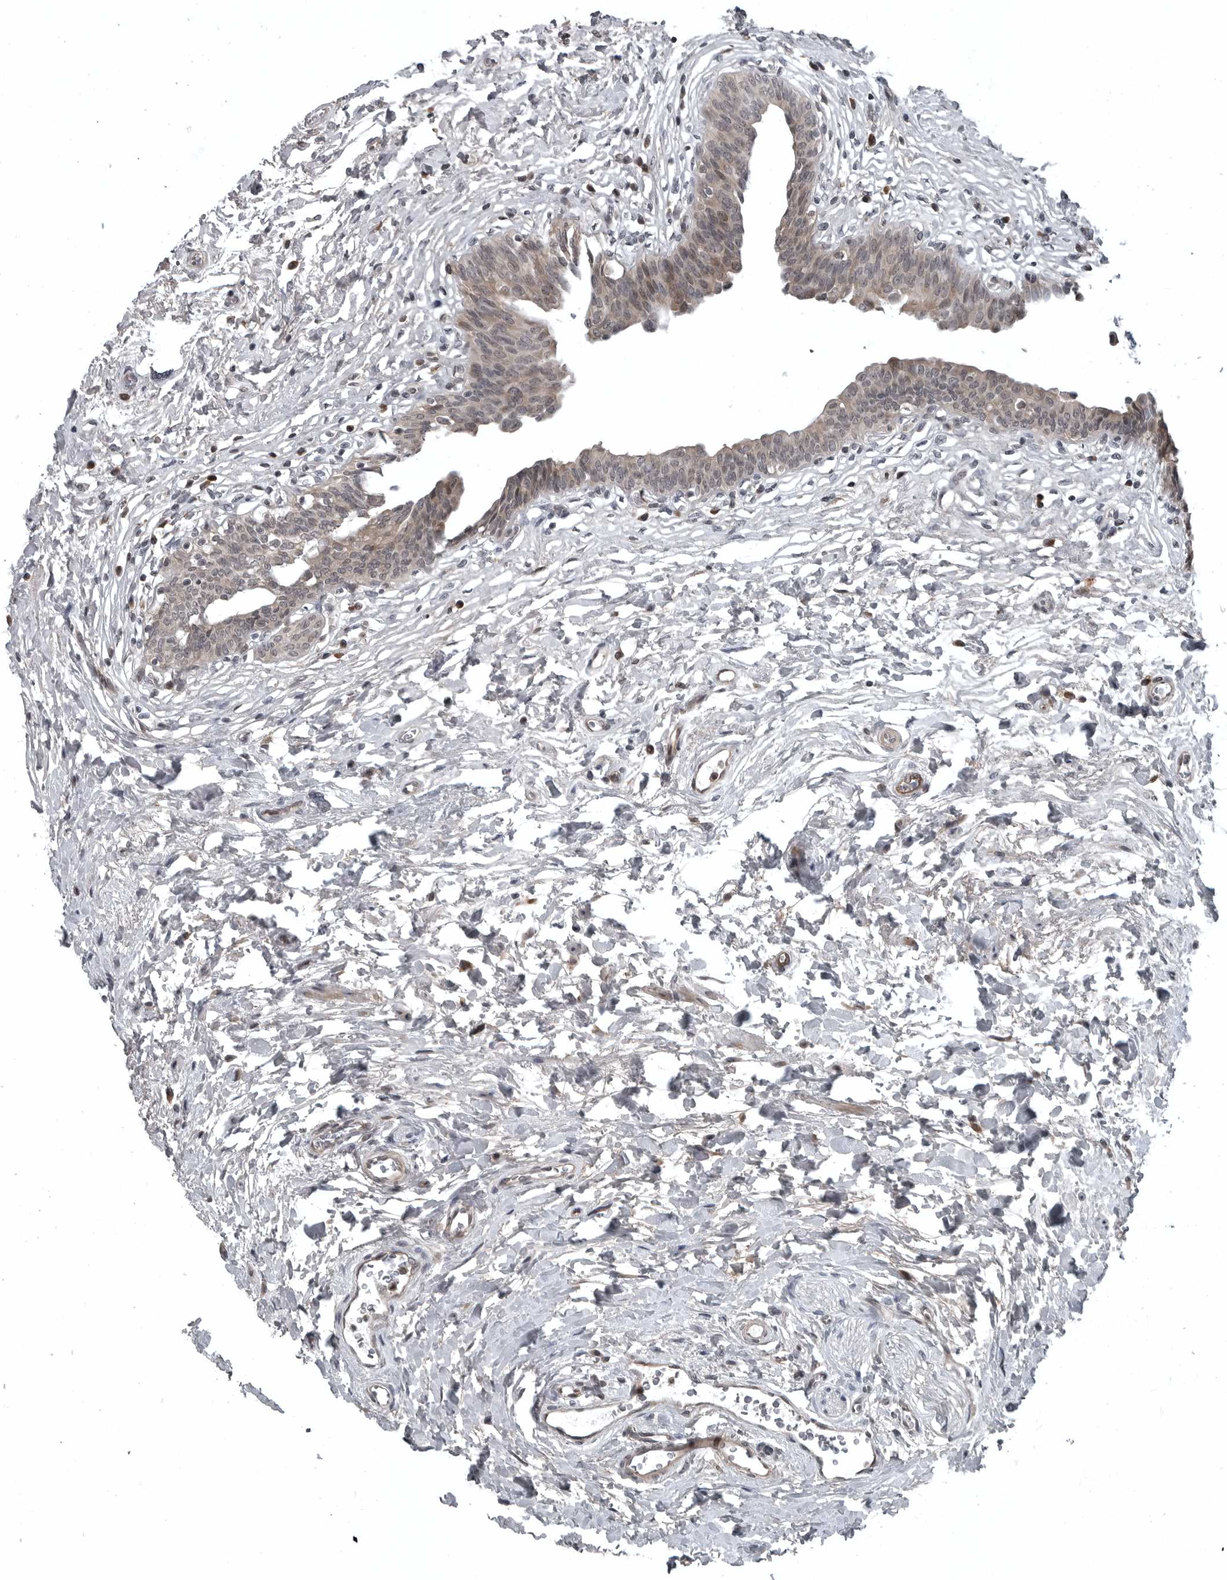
{"staining": {"intensity": "weak", "quantity": ">75%", "location": "cytoplasmic/membranous,nuclear"}, "tissue": "urinary bladder", "cell_type": "Urothelial cells", "image_type": "normal", "snomed": [{"axis": "morphology", "description": "Normal tissue, NOS"}, {"axis": "topography", "description": "Urinary bladder"}], "caption": "Immunohistochemical staining of benign urinary bladder demonstrates weak cytoplasmic/membranous,nuclear protein positivity in approximately >75% of urothelial cells.", "gene": "GAK", "patient": {"sex": "male", "age": 83}}